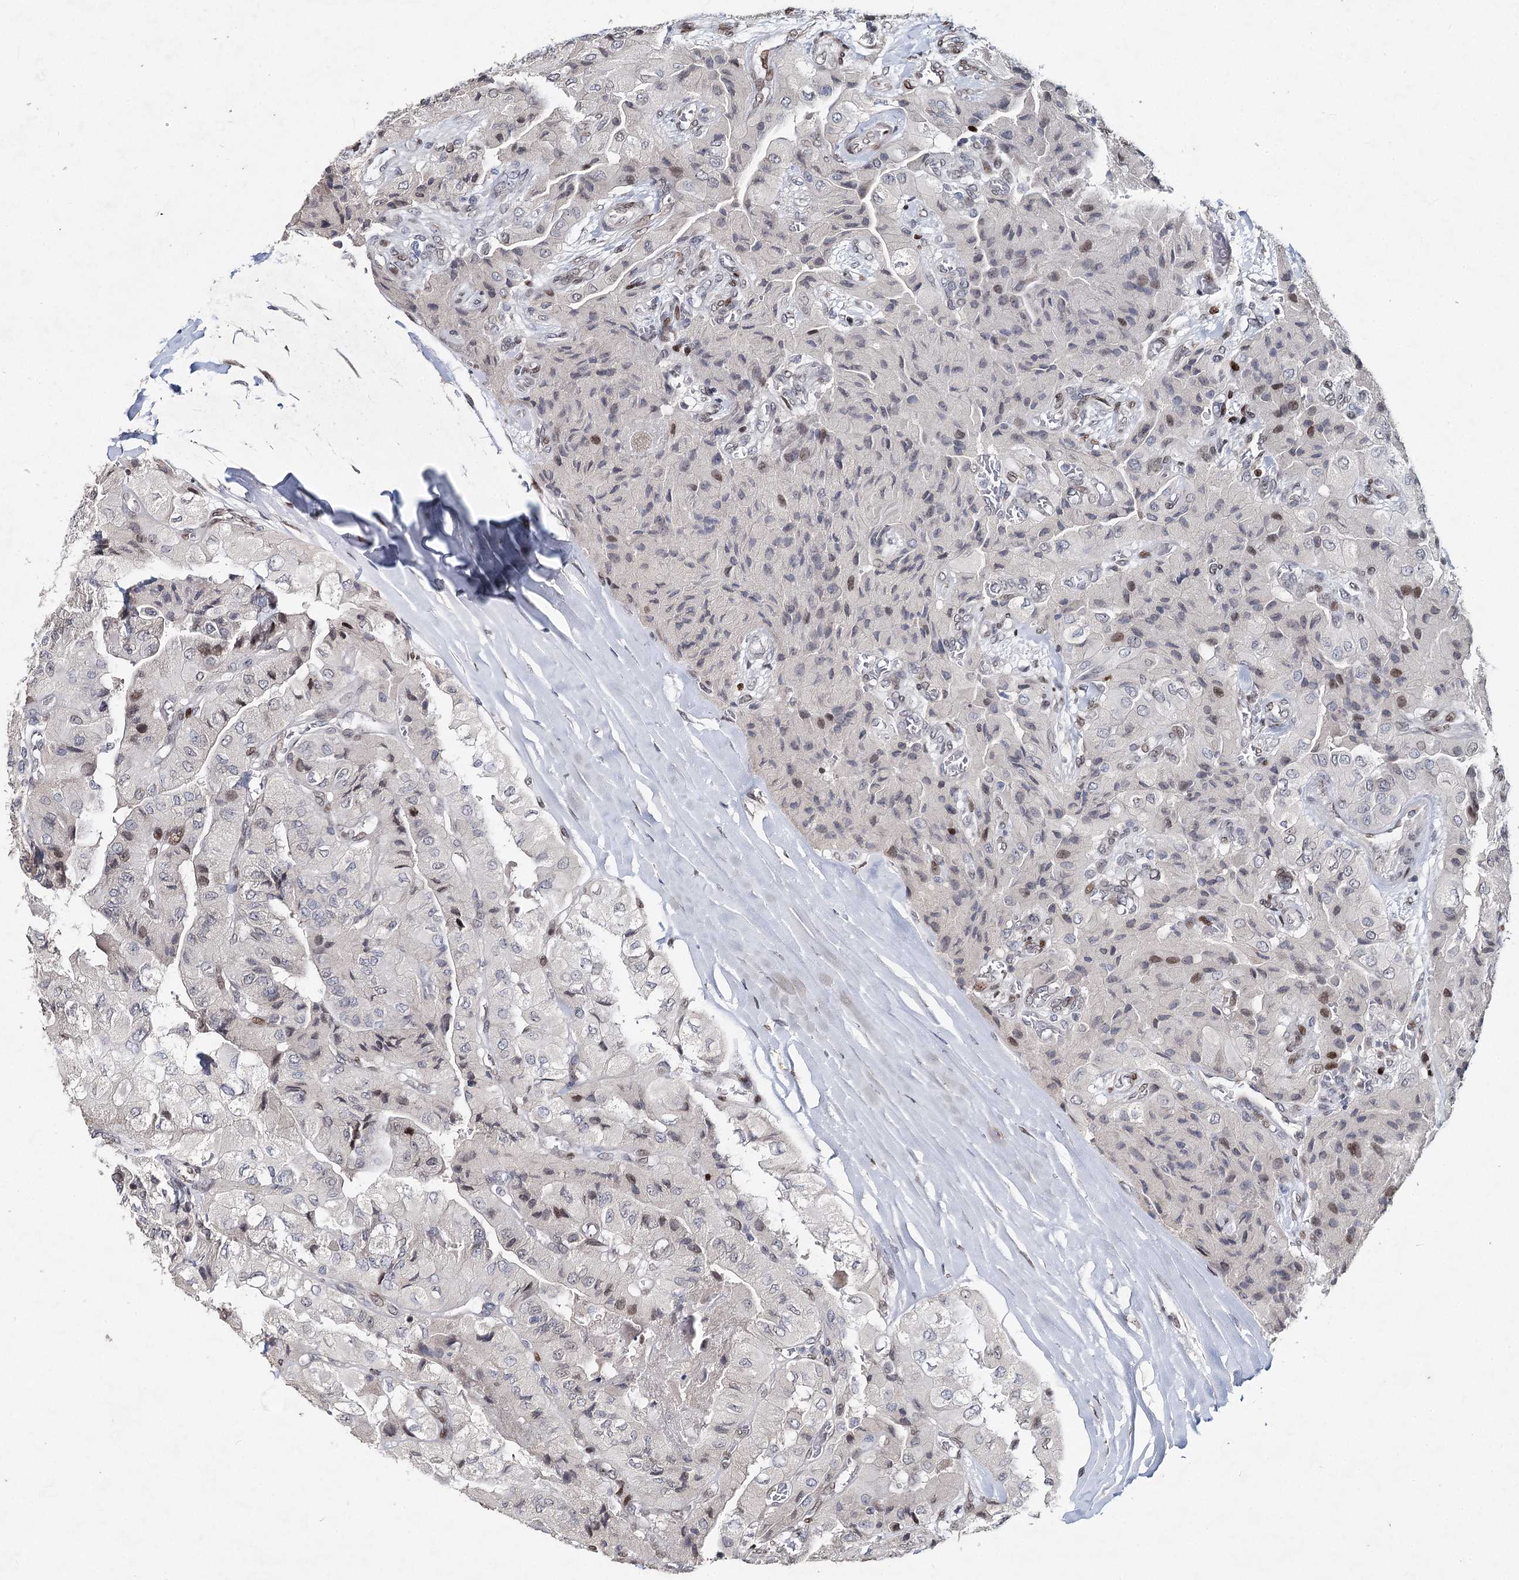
{"staining": {"intensity": "moderate", "quantity": "<25%", "location": "nuclear"}, "tissue": "thyroid cancer", "cell_type": "Tumor cells", "image_type": "cancer", "snomed": [{"axis": "morphology", "description": "Papillary adenocarcinoma, NOS"}, {"axis": "topography", "description": "Thyroid gland"}], "caption": "There is low levels of moderate nuclear positivity in tumor cells of thyroid papillary adenocarcinoma, as demonstrated by immunohistochemical staining (brown color).", "gene": "FRMD4A", "patient": {"sex": "female", "age": 59}}